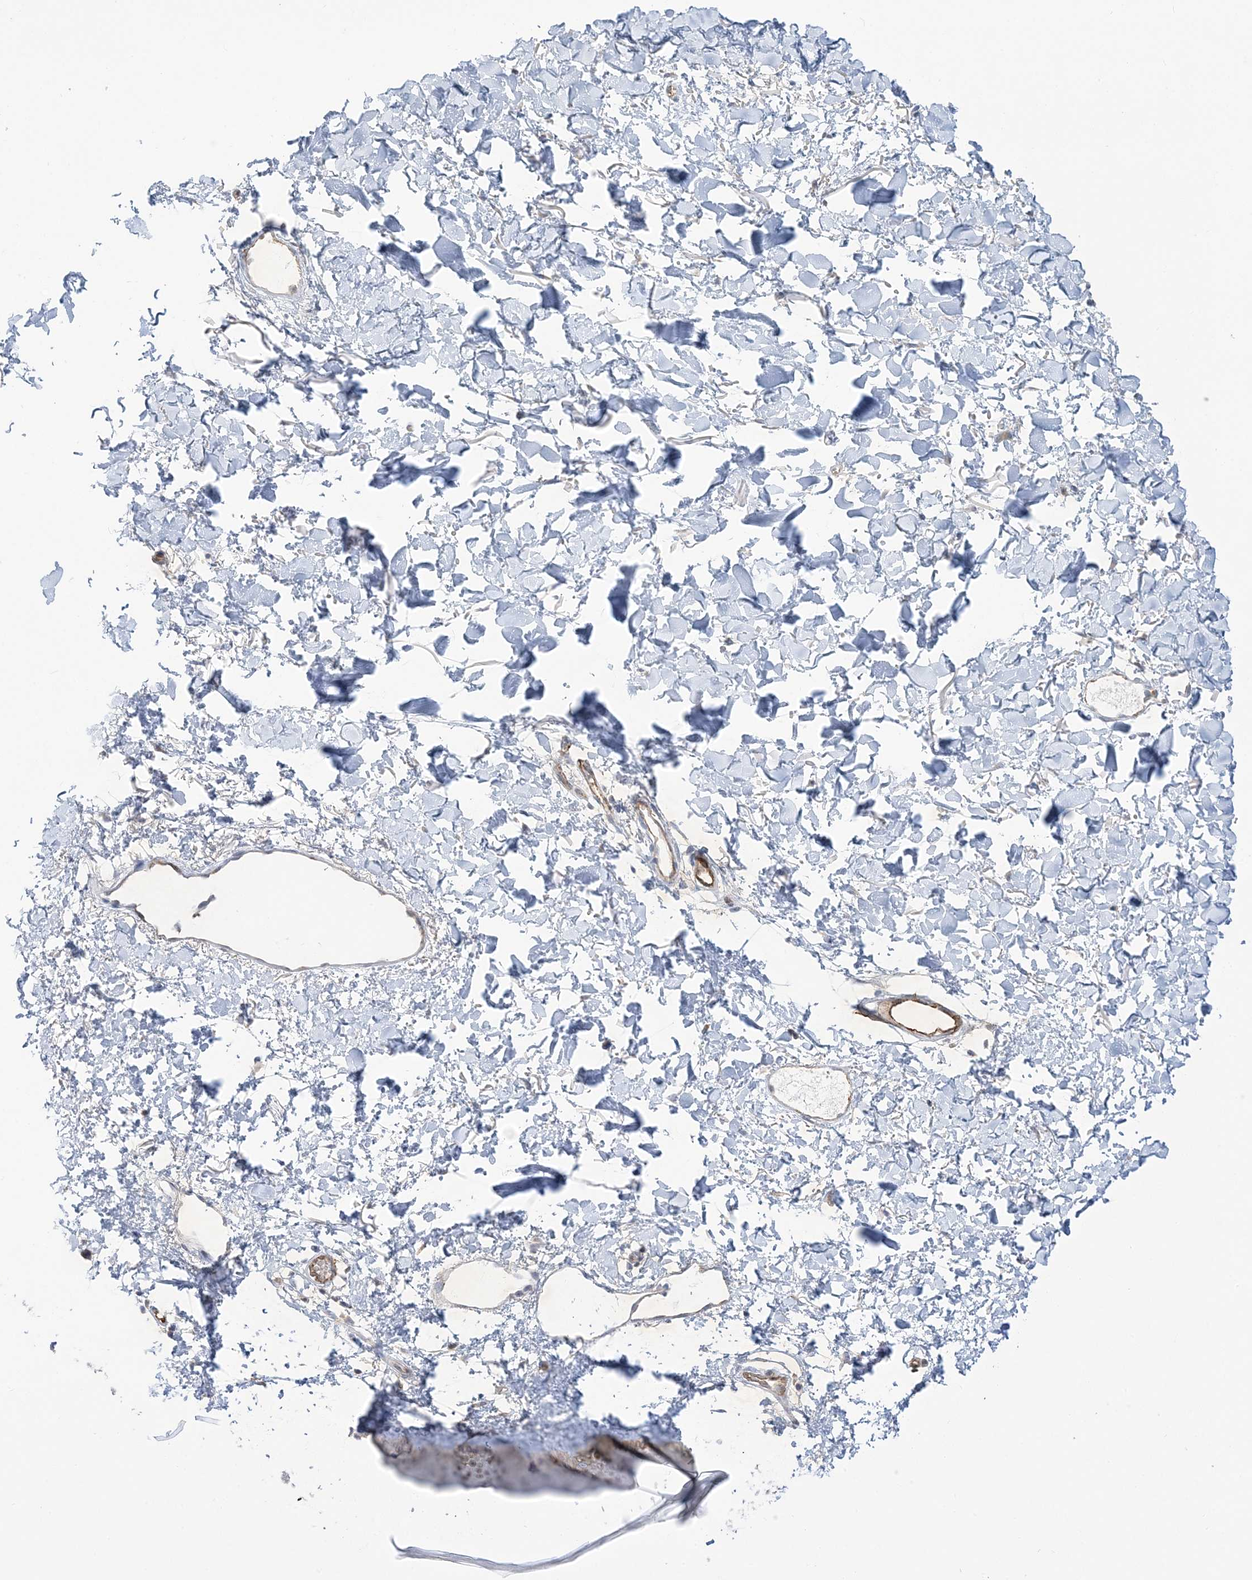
{"staining": {"intensity": "negative", "quantity": "none", "location": "none"}, "tissue": "skin", "cell_type": "Fibroblasts", "image_type": "normal", "snomed": [{"axis": "morphology", "description": "Normal tissue, NOS"}, {"axis": "topography", "description": "Skin"}], "caption": "Skin was stained to show a protein in brown. There is no significant expression in fibroblasts. (Brightfield microscopy of DAB IHC at high magnification).", "gene": "INPP1", "patient": {"sex": "female", "age": 58}}